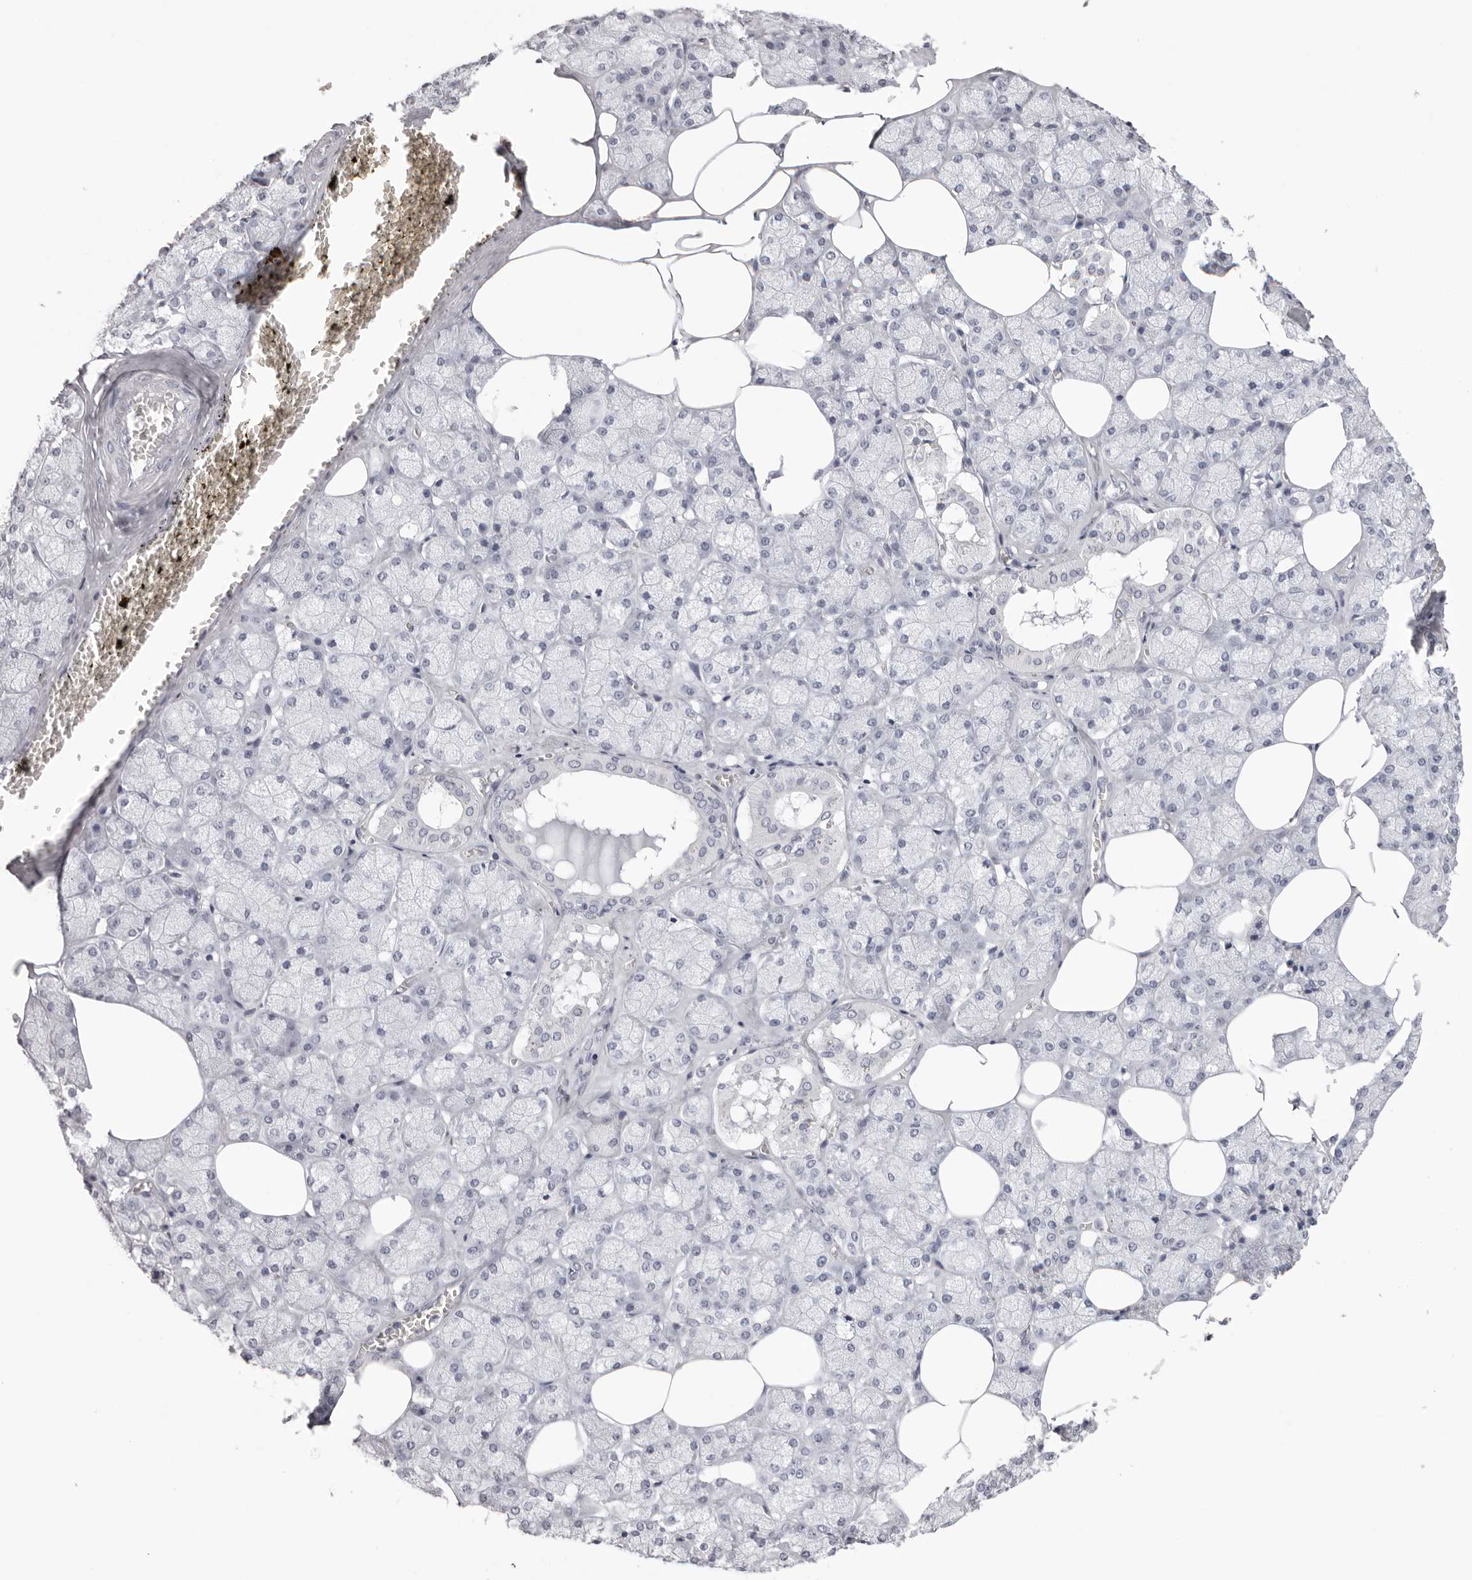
{"staining": {"intensity": "negative", "quantity": "none", "location": "none"}, "tissue": "salivary gland", "cell_type": "Glandular cells", "image_type": "normal", "snomed": [{"axis": "morphology", "description": "Normal tissue, NOS"}, {"axis": "topography", "description": "Salivary gland"}], "caption": "DAB immunohistochemical staining of unremarkable salivary gland shows no significant expression in glandular cells.", "gene": "RHO", "patient": {"sex": "male", "age": 62}}